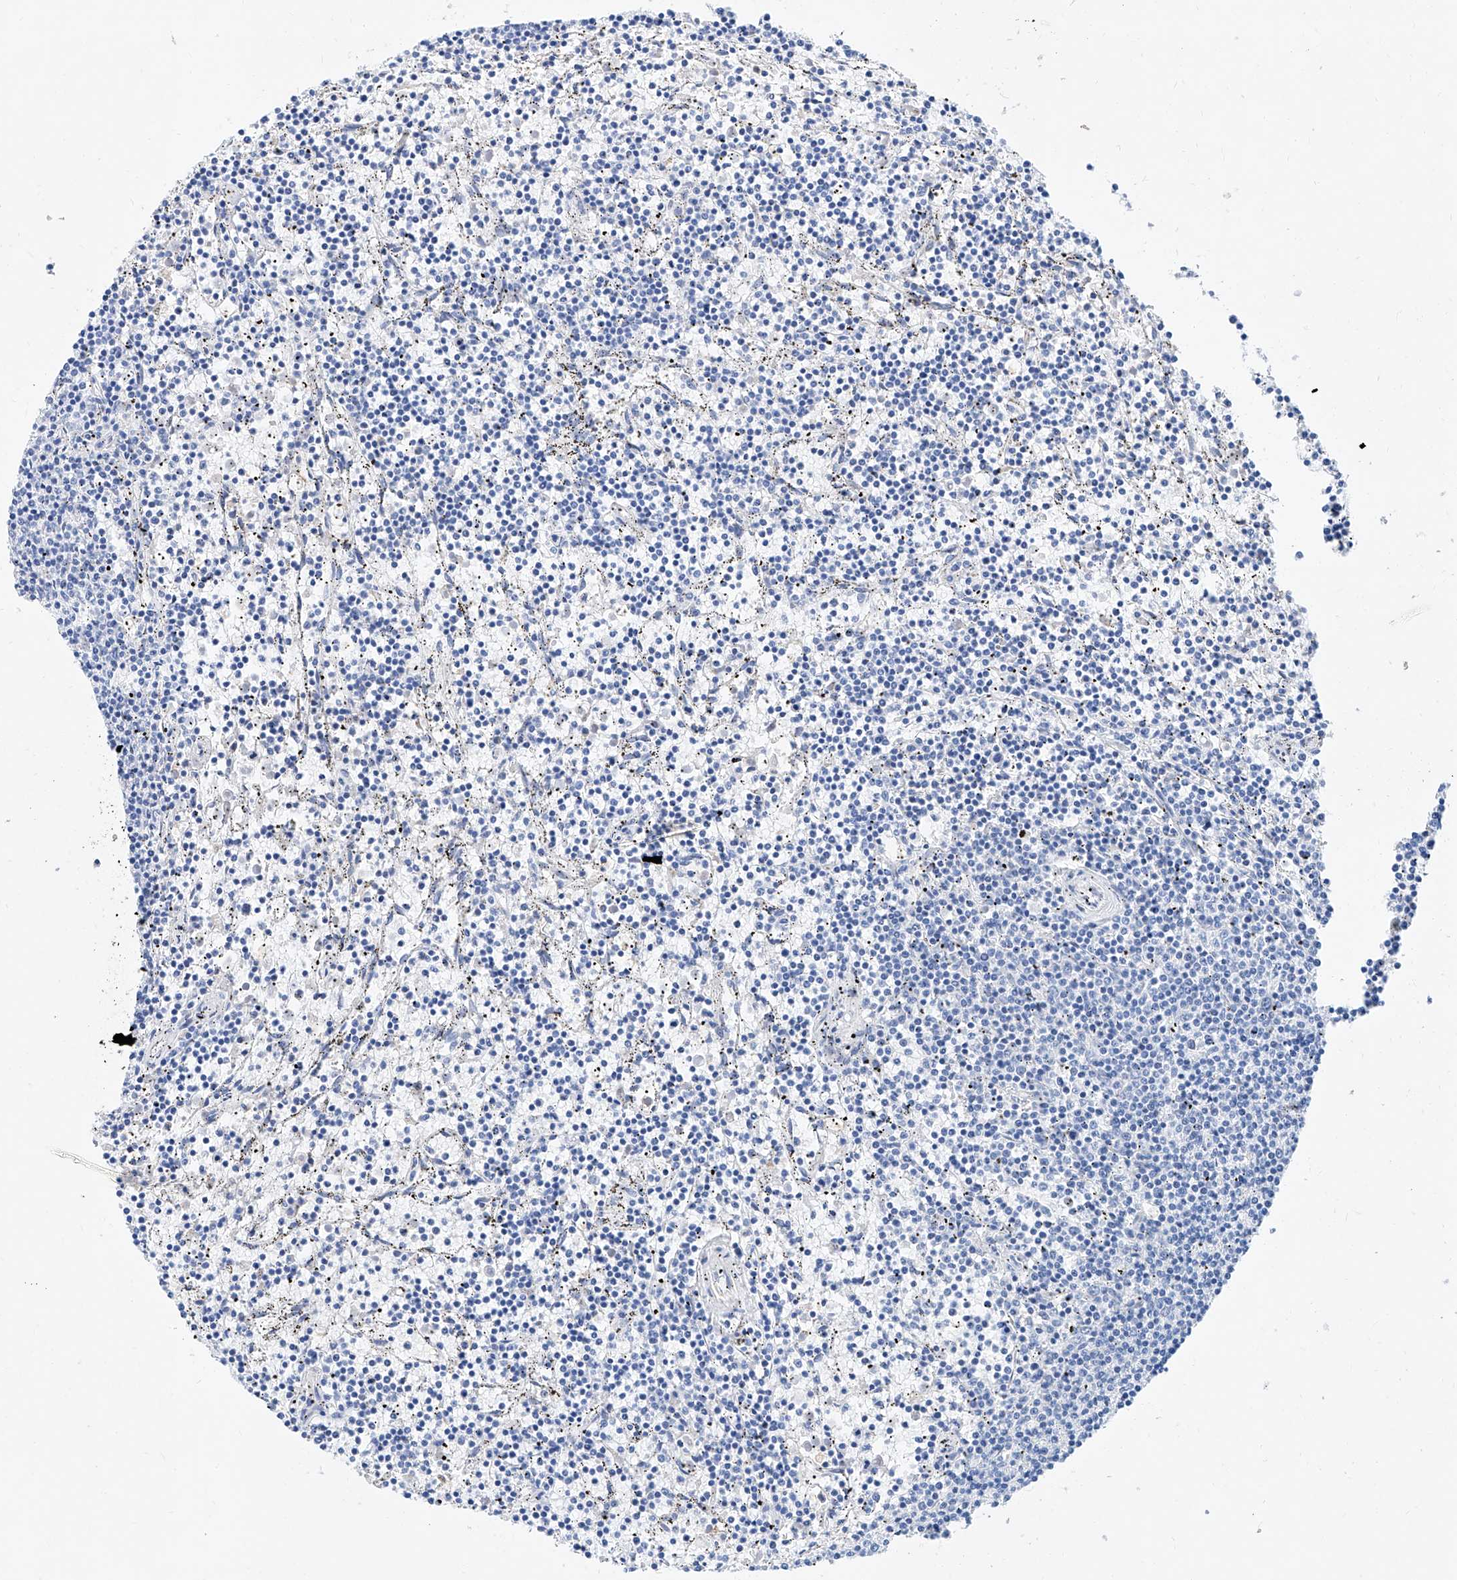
{"staining": {"intensity": "negative", "quantity": "none", "location": "none"}, "tissue": "lymphoma", "cell_type": "Tumor cells", "image_type": "cancer", "snomed": [{"axis": "morphology", "description": "Malignant lymphoma, non-Hodgkin's type, Low grade"}, {"axis": "topography", "description": "Spleen"}], "caption": "Tumor cells show no significant expression in lymphoma.", "gene": "SLC25A29", "patient": {"sex": "female", "age": 50}}